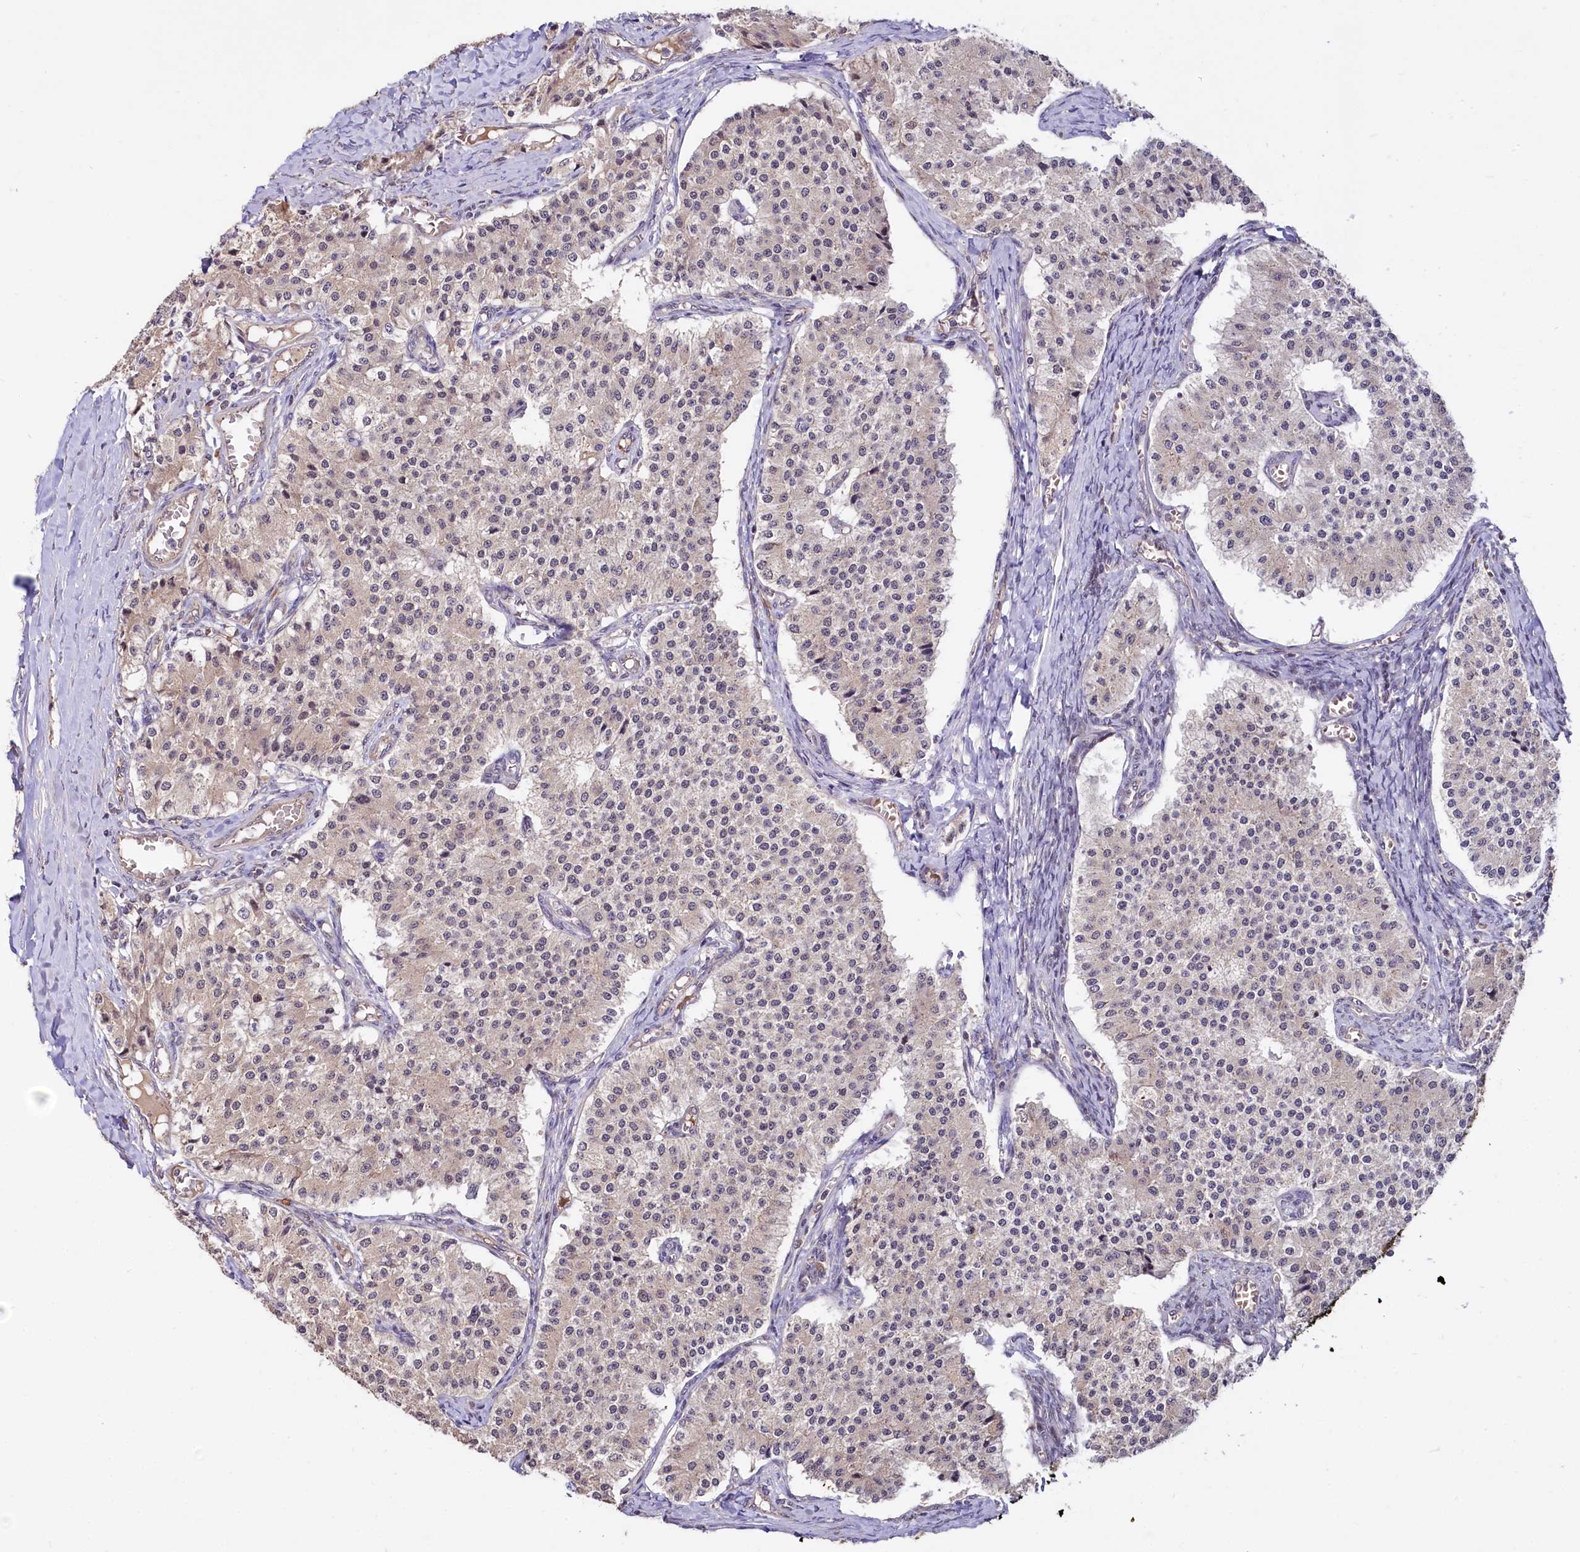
{"staining": {"intensity": "negative", "quantity": "none", "location": "none"}, "tissue": "carcinoid", "cell_type": "Tumor cells", "image_type": "cancer", "snomed": [{"axis": "morphology", "description": "Carcinoid, malignant, NOS"}, {"axis": "topography", "description": "Colon"}], "caption": "A high-resolution micrograph shows immunohistochemistry staining of malignant carcinoid, which displays no significant staining in tumor cells.", "gene": "UBE3A", "patient": {"sex": "female", "age": 52}}